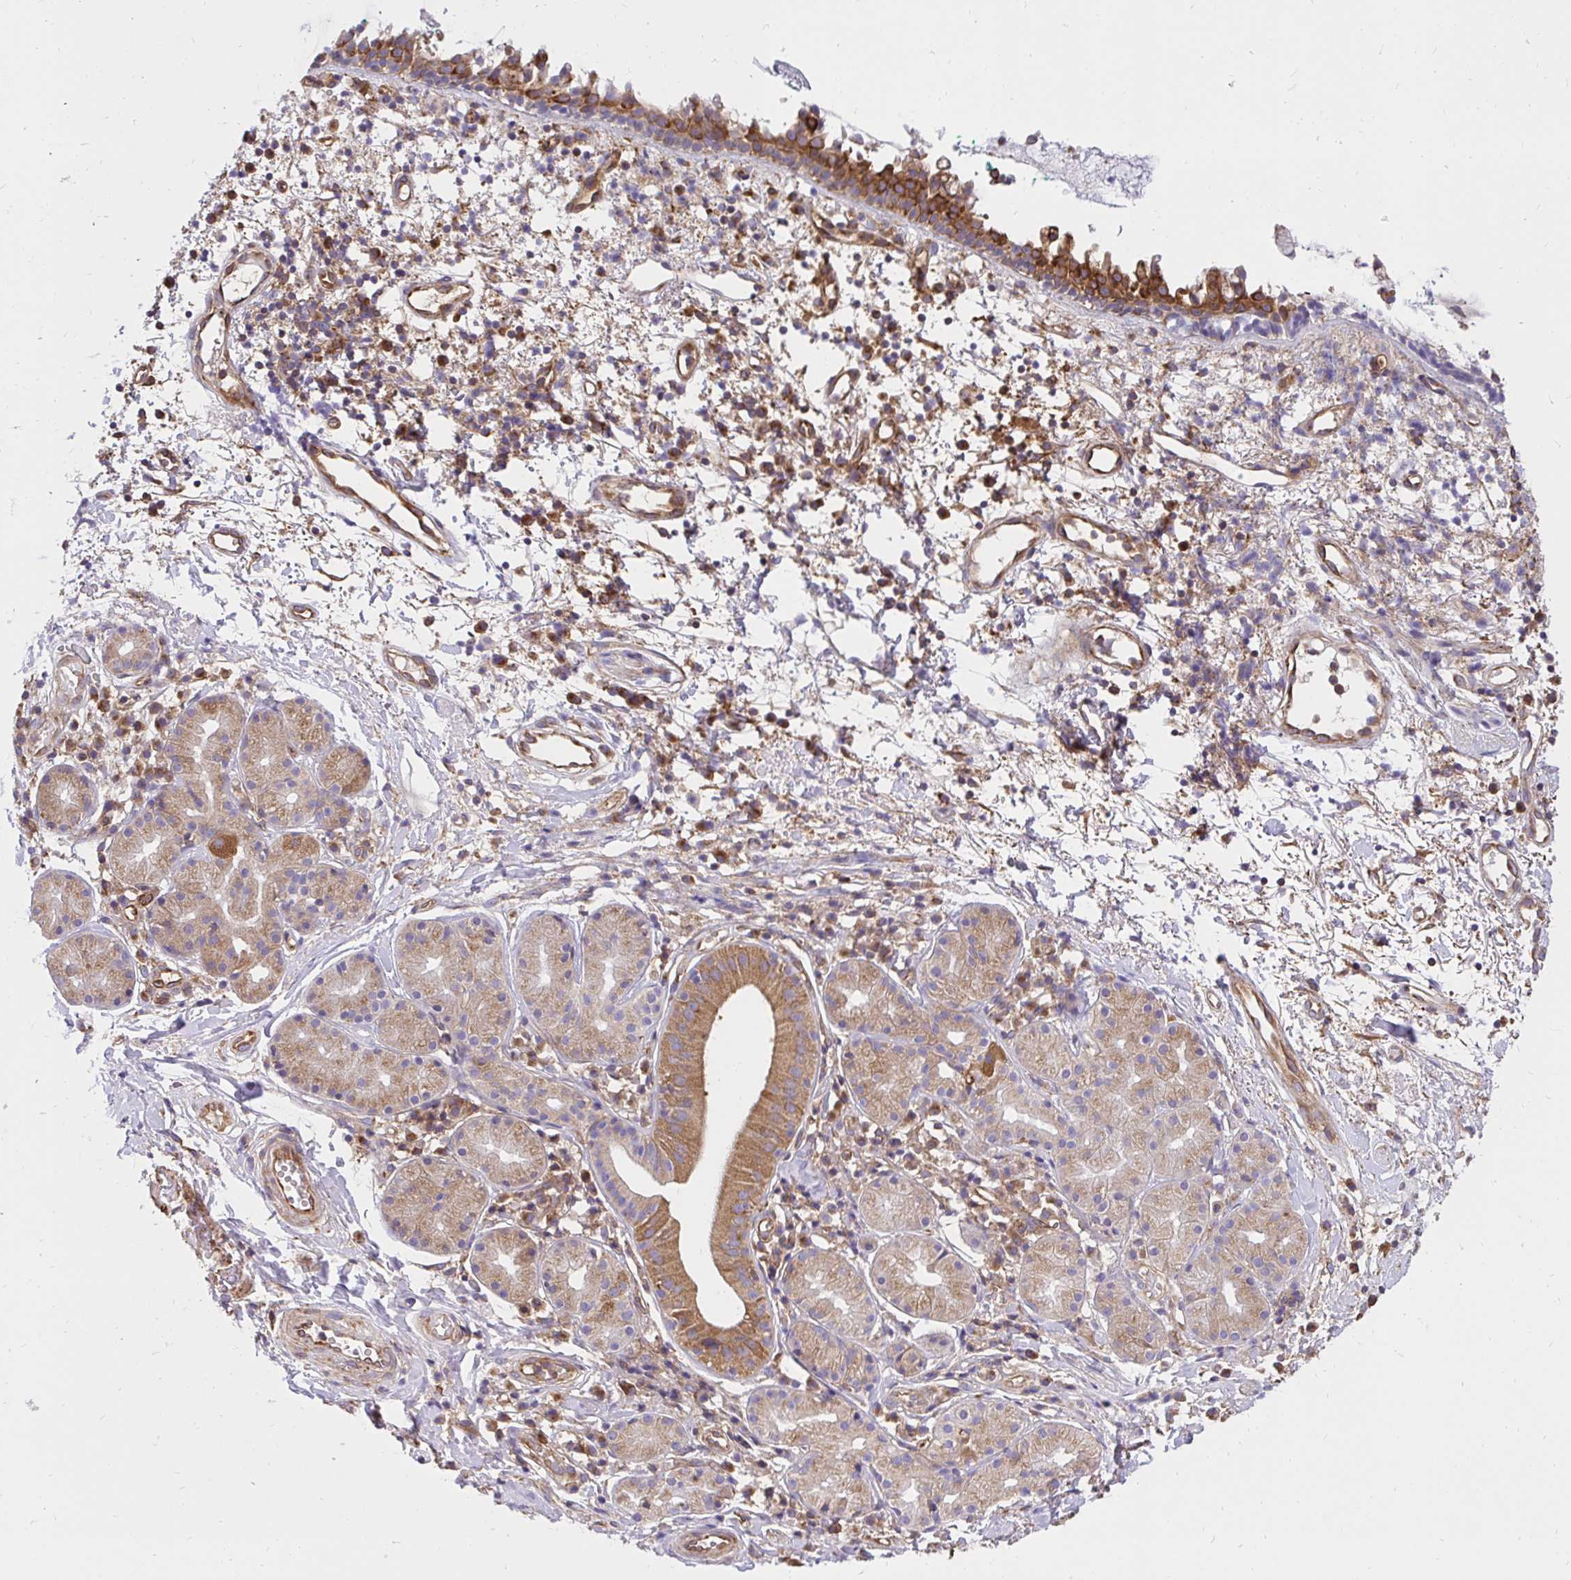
{"staining": {"intensity": "strong", "quantity": ">75%", "location": "cytoplasmic/membranous"}, "tissue": "nasopharynx", "cell_type": "Respiratory epithelial cells", "image_type": "normal", "snomed": [{"axis": "morphology", "description": "Normal tissue, NOS"}, {"axis": "morphology", "description": "Basal cell carcinoma"}, {"axis": "topography", "description": "Cartilage tissue"}, {"axis": "topography", "description": "Nasopharynx"}, {"axis": "topography", "description": "Oral tissue"}], "caption": "Protein staining by IHC exhibits strong cytoplasmic/membranous staining in about >75% of respiratory epithelial cells in unremarkable nasopharynx. (IHC, brightfield microscopy, high magnification).", "gene": "ABCB10", "patient": {"sex": "female", "age": 77}}